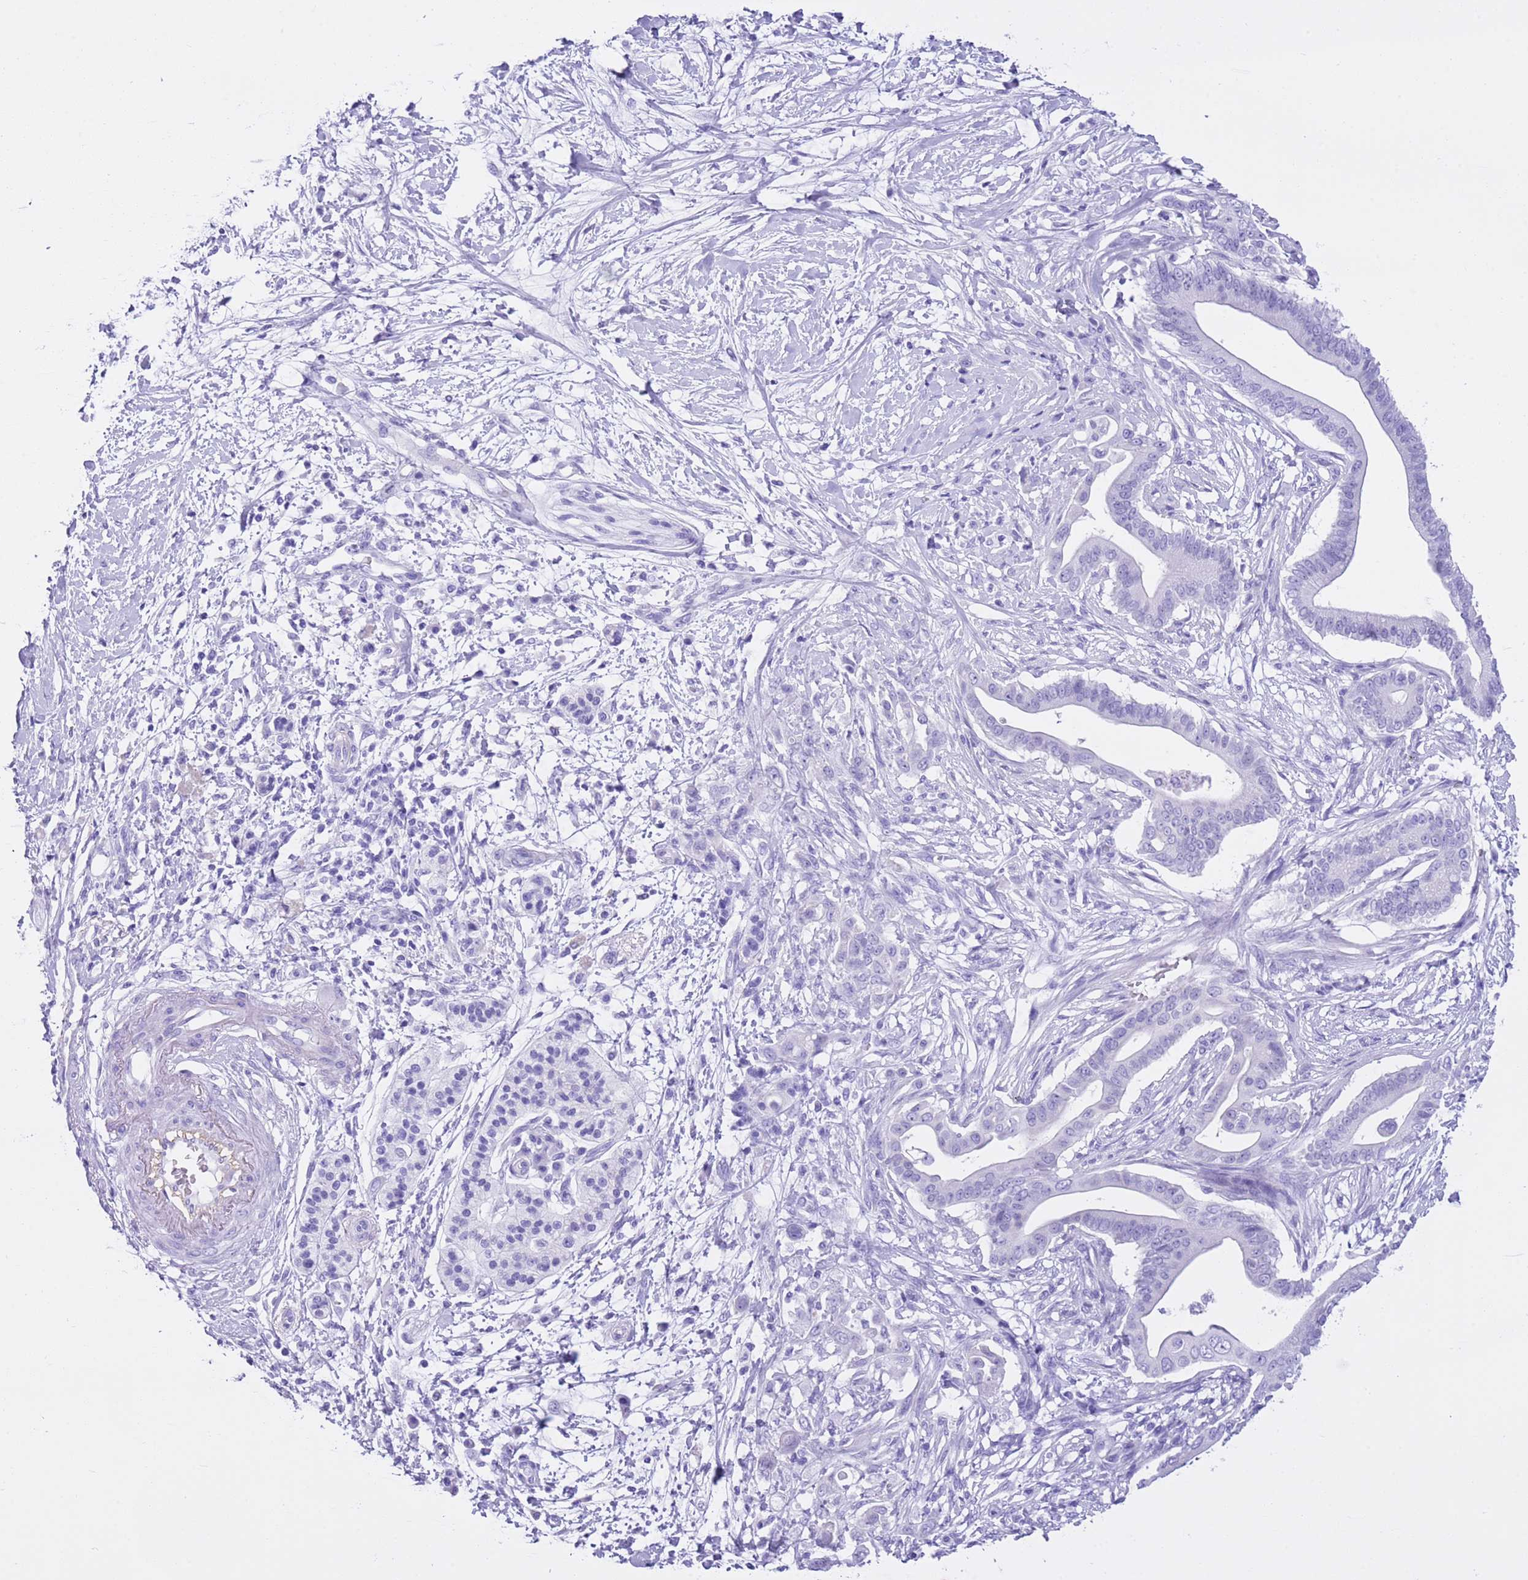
{"staining": {"intensity": "negative", "quantity": "none", "location": "none"}, "tissue": "pancreatic cancer", "cell_type": "Tumor cells", "image_type": "cancer", "snomed": [{"axis": "morphology", "description": "Adenocarcinoma, NOS"}, {"axis": "topography", "description": "Pancreas"}], "caption": "IHC micrograph of human adenocarcinoma (pancreatic) stained for a protein (brown), which exhibits no expression in tumor cells. (DAB immunohistochemistry (IHC) with hematoxylin counter stain).", "gene": "TMEM185B", "patient": {"sex": "male", "age": 68}}